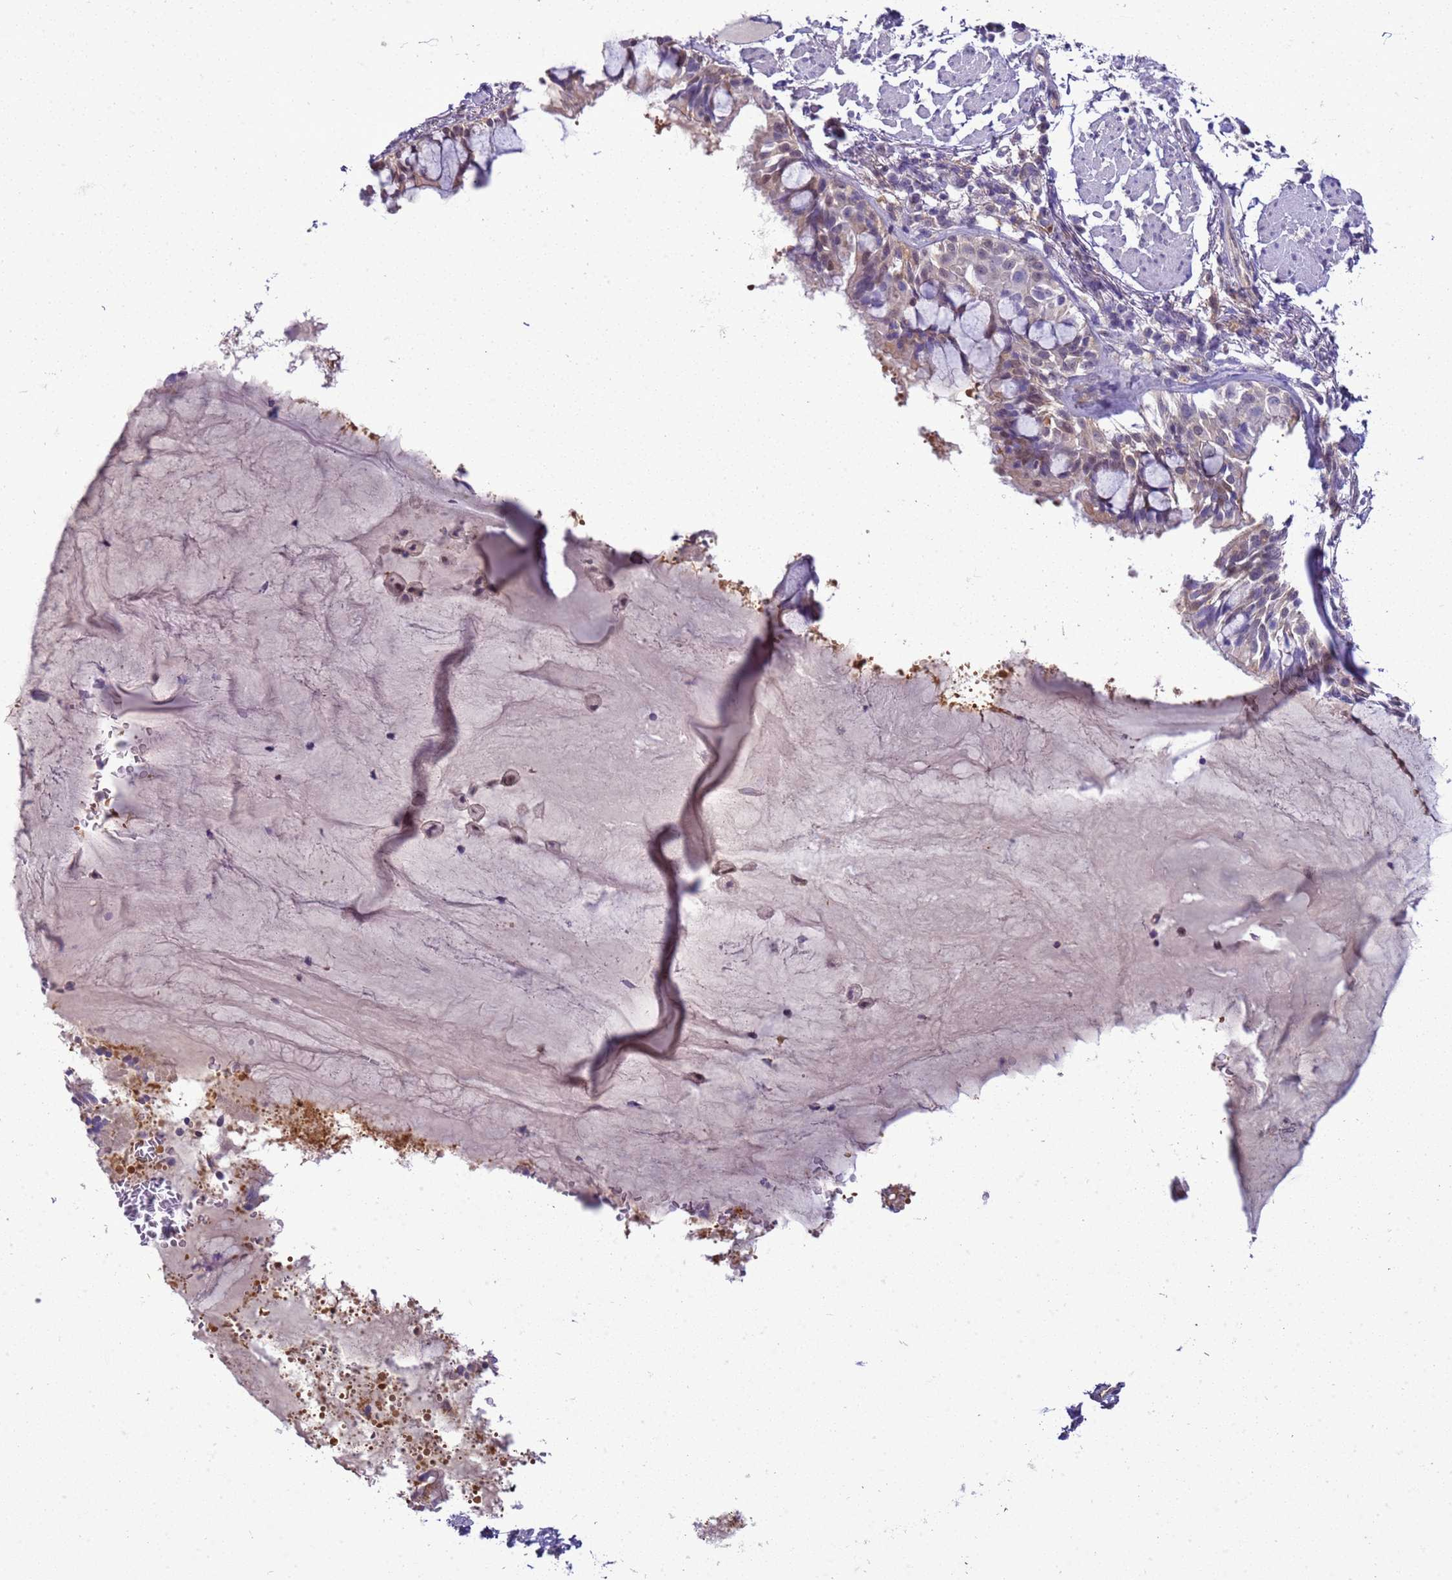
{"staining": {"intensity": "moderate", "quantity": ">75%", "location": "cytoplasmic/membranous"}, "tissue": "bronchus", "cell_type": "Respiratory epithelial cells", "image_type": "normal", "snomed": [{"axis": "morphology", "description": "Normal tissue, NOS"}, {"axis": "topography", "description": "Bronchus"}], "caption": "This image reveals immunohistochemistry (IHC) staining of benign human bronchus, with medium moderate cytoplasmic/membranous expression in about >75% of respiratory epithelial cells.", "gene": "DDI2", "patient": {"sex": "male", "age": 70}}